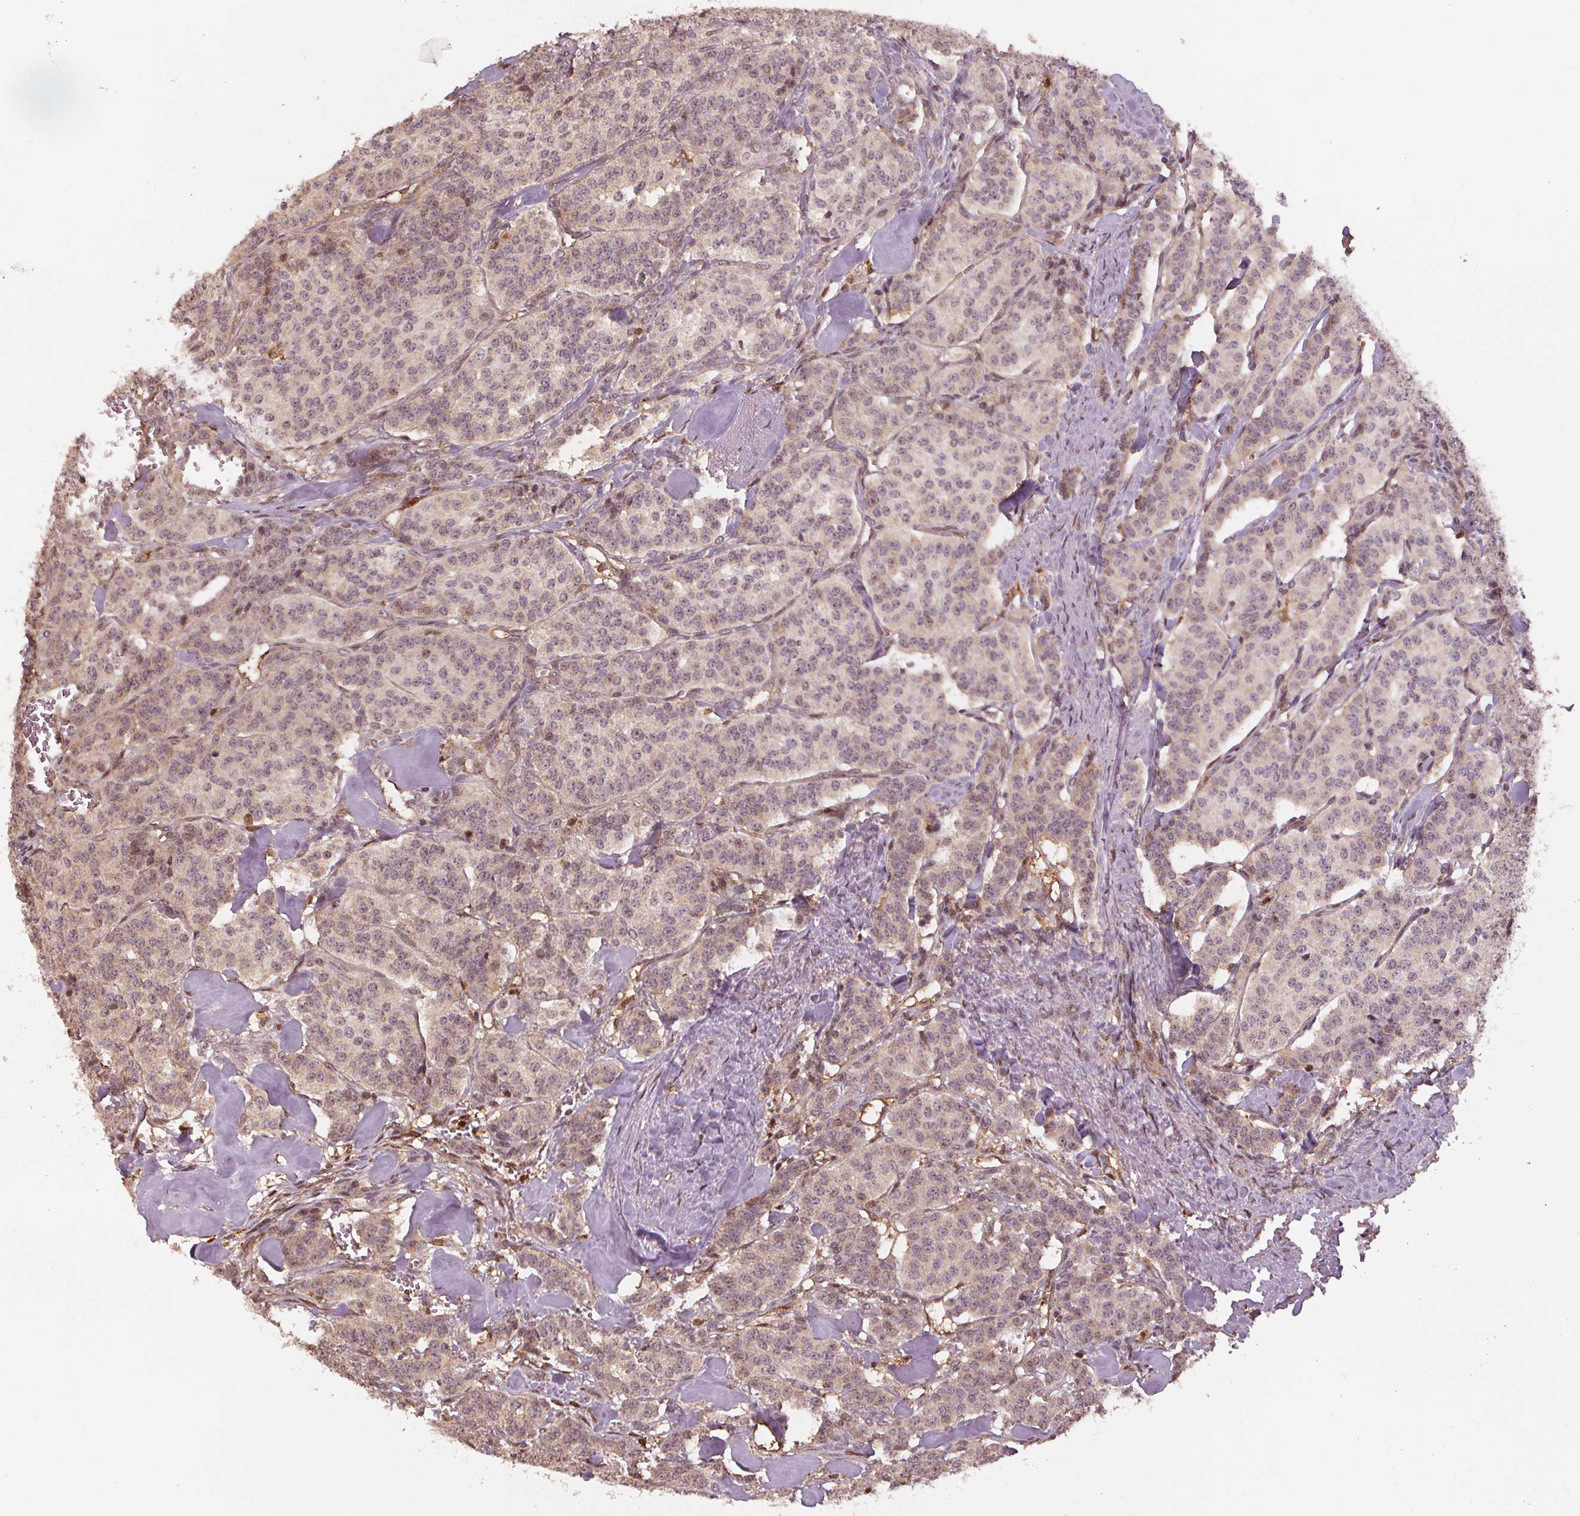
{"staining": {"intensity": "weak", "quantity": "25%-75%", "location": "cytoplasmic/membranous"}, "tissue": "carcinoid", "cell_type": "Tumor cells", "image_type": "cancer", "snomed": [{"axis": "morphology", "description": "Normal tissue, NOS"}, {"axis": "morphology", "description": "Carcinoid, malignant, NOS"}, {"axis": "topography", "description": "Lung"}], "caption": "Immunohistochemical staining of human carcinoid (malignant) displays weak cytoplasmic/membranous protein positivity in approximately 25%-75% of tumor cells. (IHC, brightfield microscopy, high magnification).", "gene": "ENO1", "patient": {"sex": "female", "age": 46}}